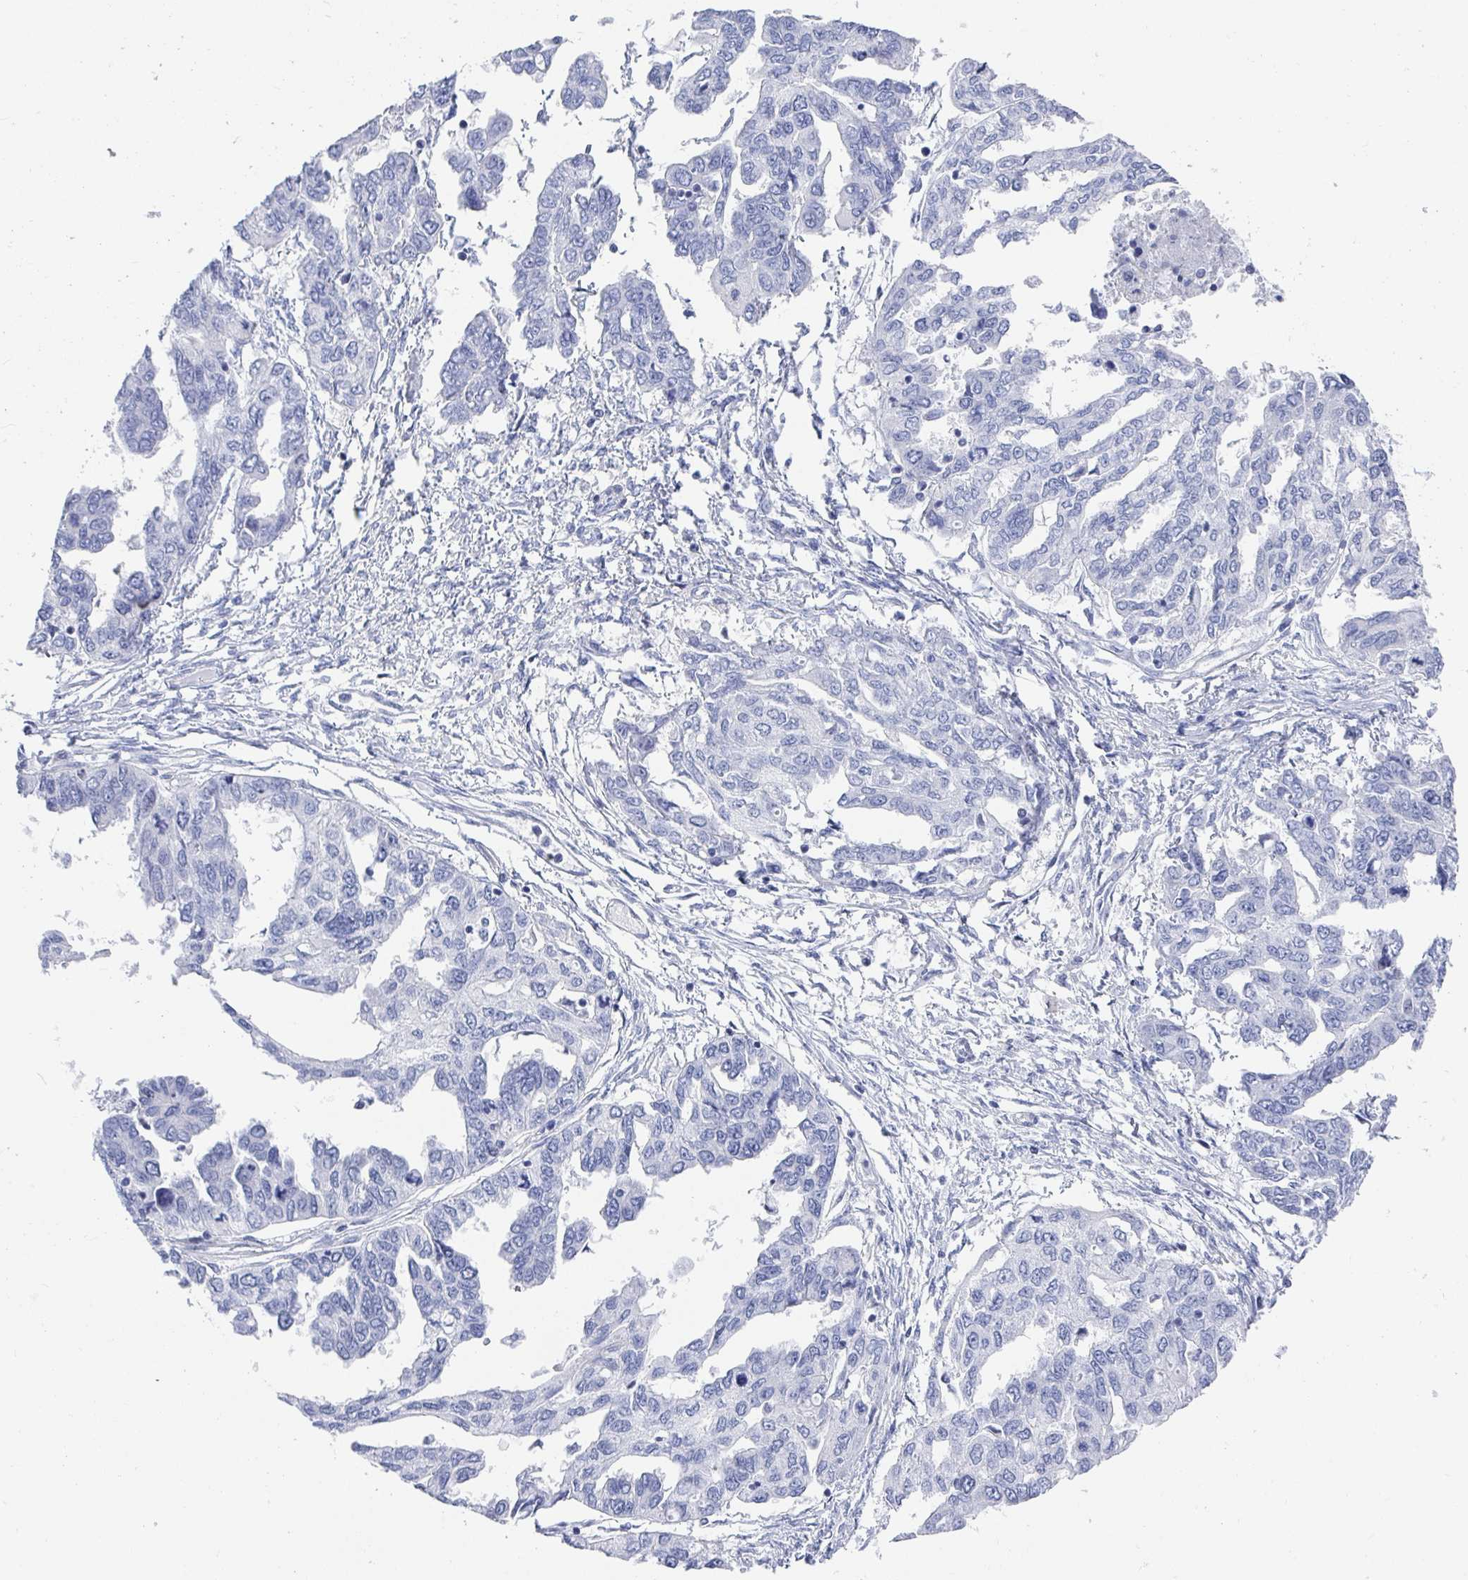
{"staining": {"intensity": "negative", "quantity": "none", "location": "none"}, "tissue": "ovarian cancer", "cell_type": "Tumor cells", "image_type": "cancer", "snomed": [{"axis": "morphology", "description": "Cystadenocarcinoma, serous, NOS"}, {"axis": "topography", "description": "Ovary"}], "caption": "Immunohistochemistry of ovarian cancer (serous cystadenocarcinoma) reveals no positivity in tumor cells. Nuclei are stained in blue.", "gene": "ZFP82", "patient": {"sex": "female", "age": 53}}